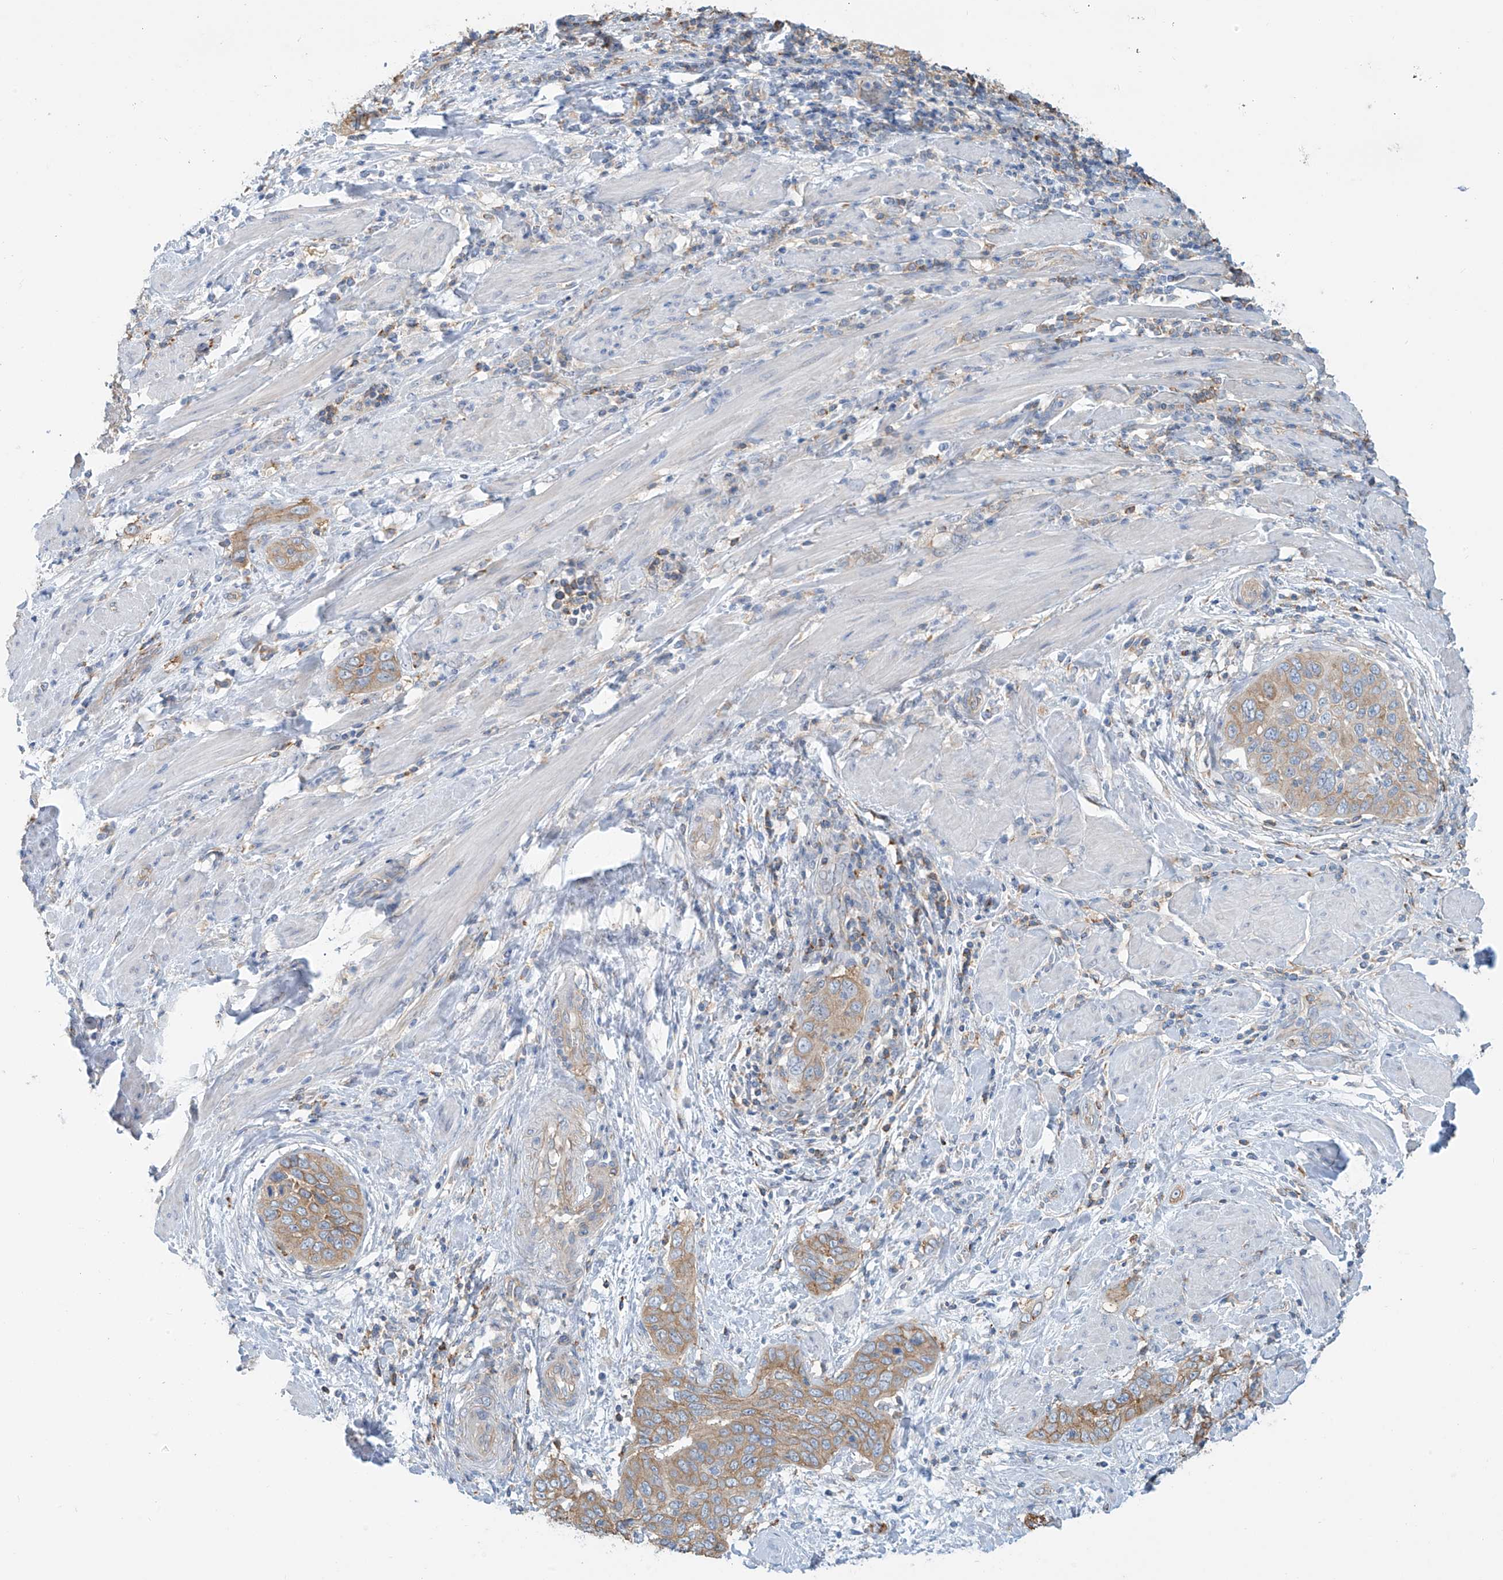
{"staining": {"intensity": "moderate", "quantity": ">75%", "location": "cytoplasmic/membranous"}, "tissue": "cervical cancer", "cell_type": "Tumor cells", "image_type": "cancer", "snomed": [{"axis": "morphology", "description": "Squamous cell carcinoma, NOS"}, {"axis": "topography", "description": "Cervix"}], "caption": "Immunohistochemical staining of human cervical cancer displays medium levels of moderate cytoplasmic/membranous protein positivity in about >75% of tumor cells.", "gene": "ZNF846", "patient": {"sex": "female", "age": 60}}